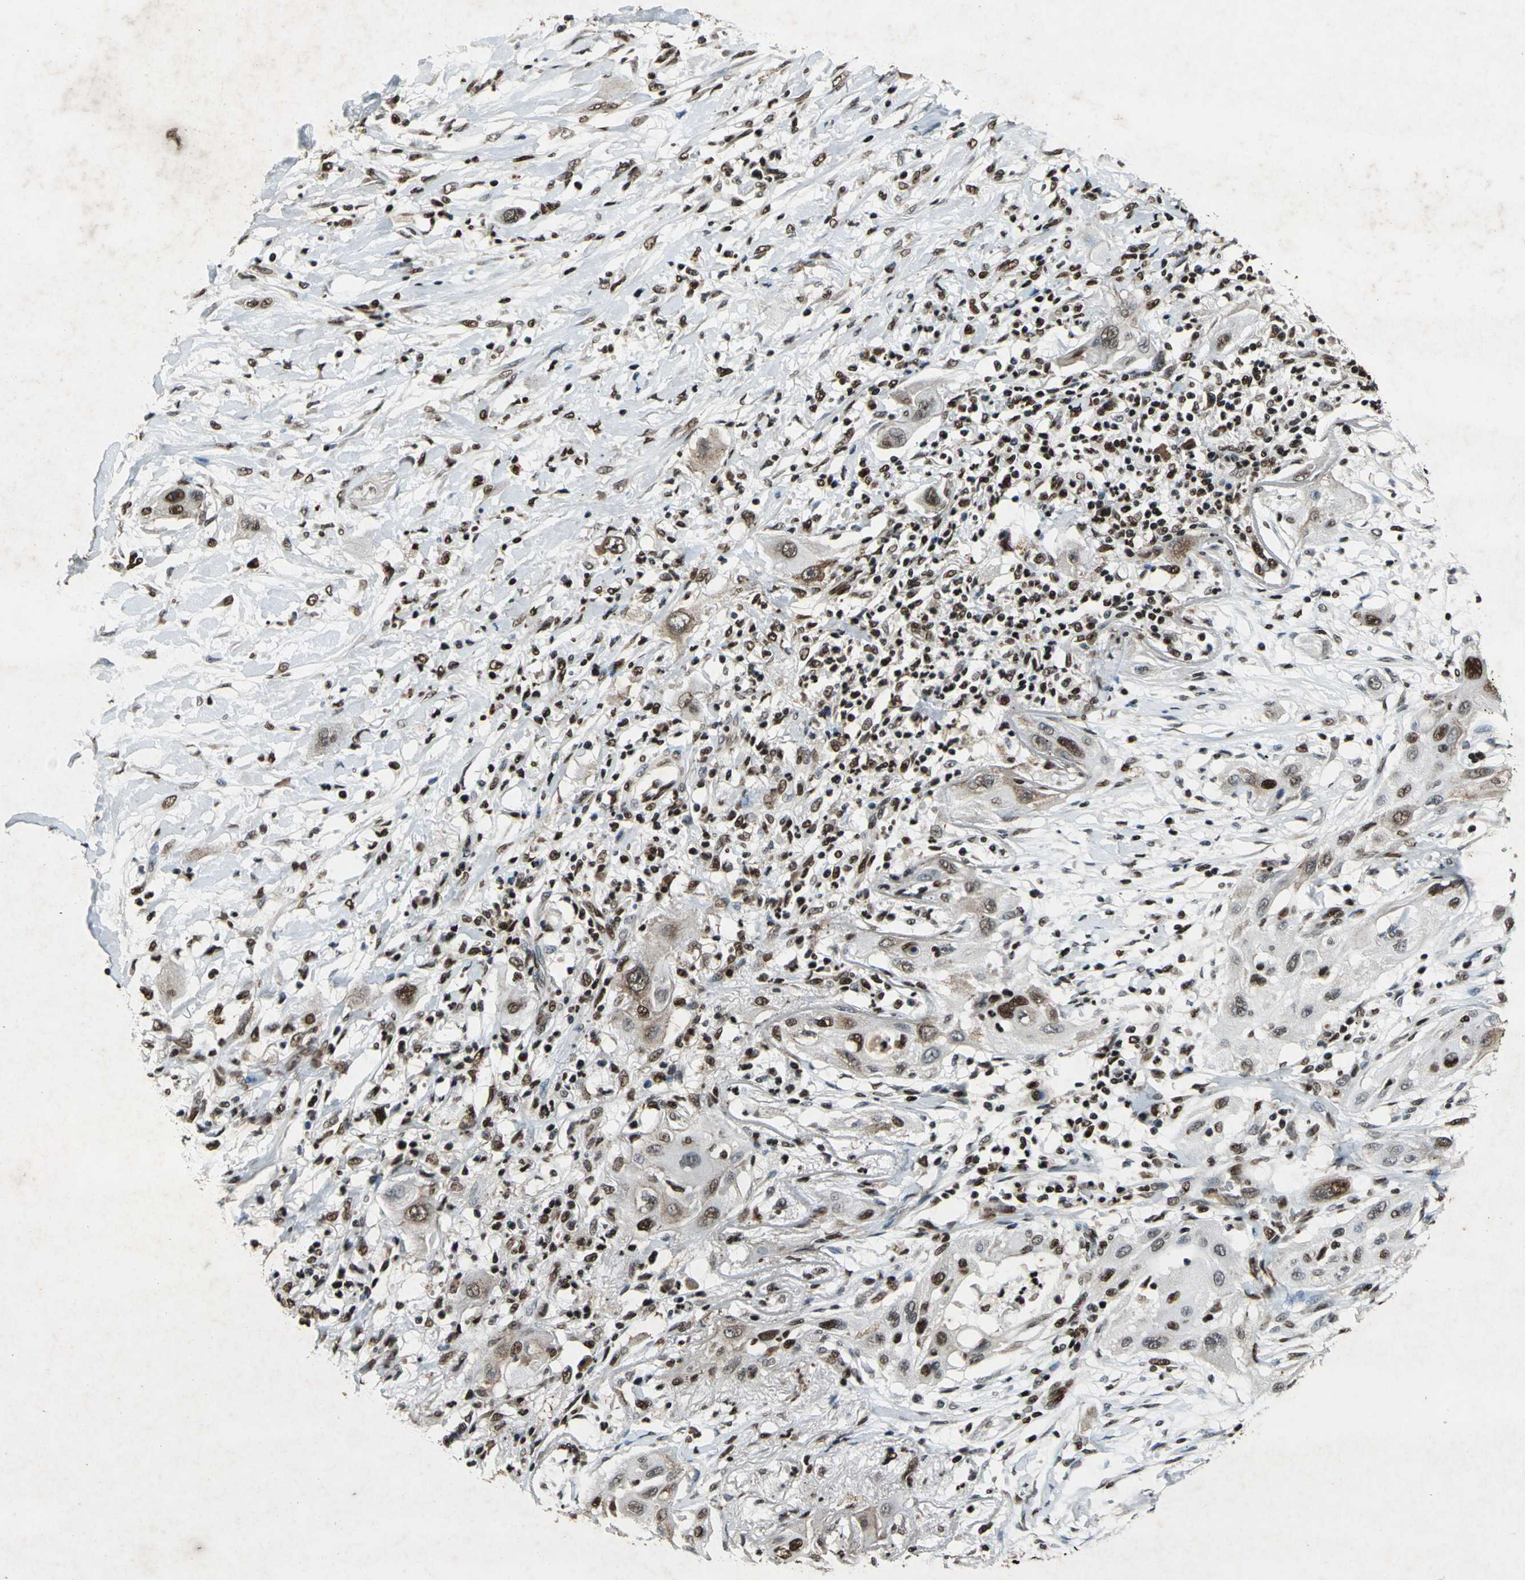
{"staining": {"intensity": "moderate", "quantity": ">75%", "location": "nuclear"}, "tissue": "lung cancer", "cell_type": "Tumor cells", "image_type": "cancer", "snomed": [{"axis": "morphology", "description": "Squamous cell carcinoma, NOS"}, {"axis": "topography", "description": "Lung"}], "caption": "This photomicrograph exhibits lung squamous cell carcinoma stained with IHC to label a protein in brown. The nuclear of tumor cells show moderate positivity for the protein. Nuclei are counter-stained blue.", "gene": "ANP32A", "patient": {"sex": "female", "age": 47}}